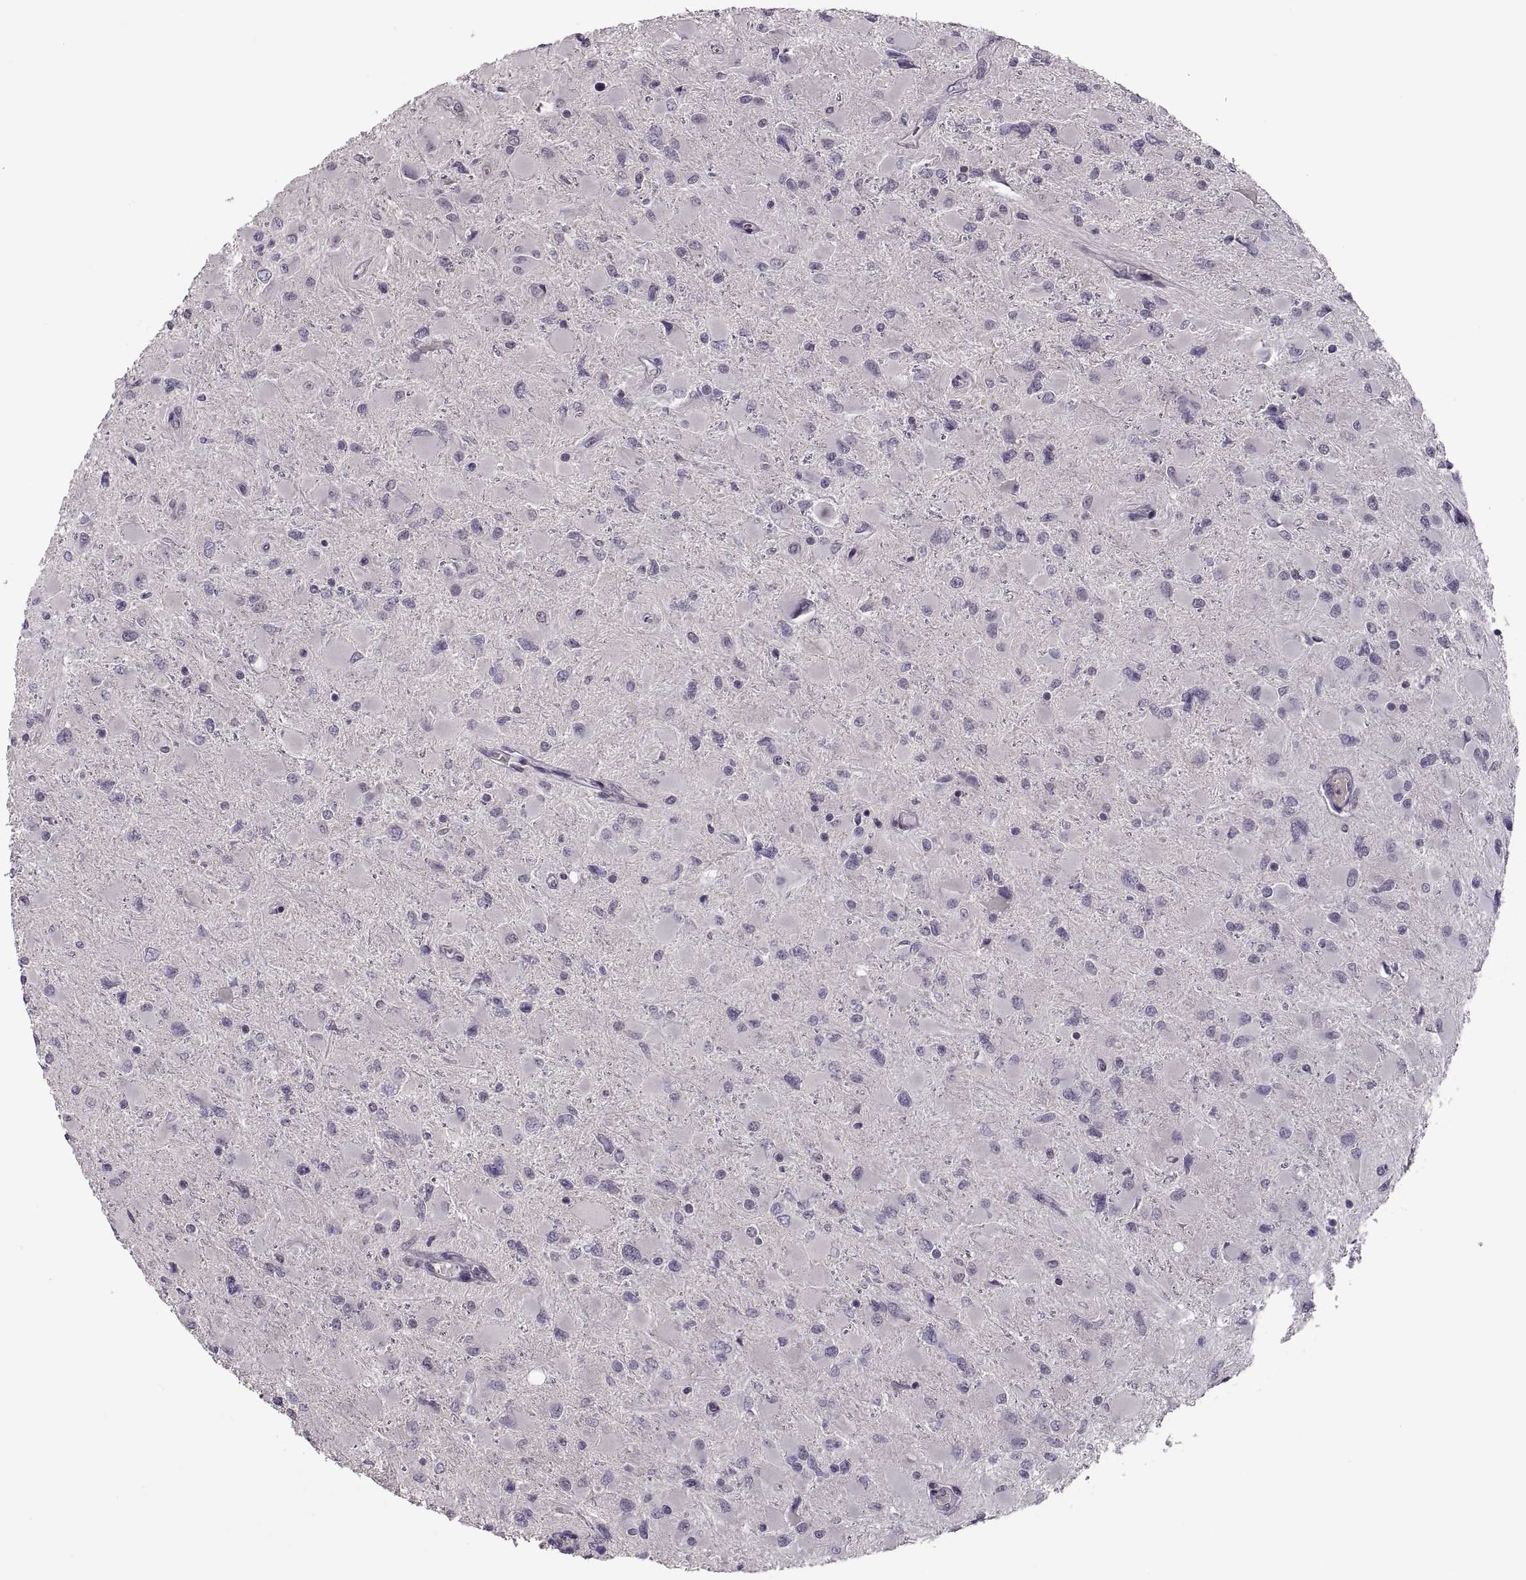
{"staining": {"intensity": "negative", "quantity": "none", "location": "none"}, "tissue": "glioma", "cell_type": "Tumor cells", "image_type": "cancer", "snomed": [{"axis": "morphology", "description": "Glioma, malignant, High grade"}, {"axis": "topography", "description": "Cerebral cortex"}], "caption": "An immunohistochemistry photomicrograph of glioma is shown. There is no staining in tumor cells of glioma.", "gene": "CACNA1F", "patient": {"sex": "female", "age": 36}}